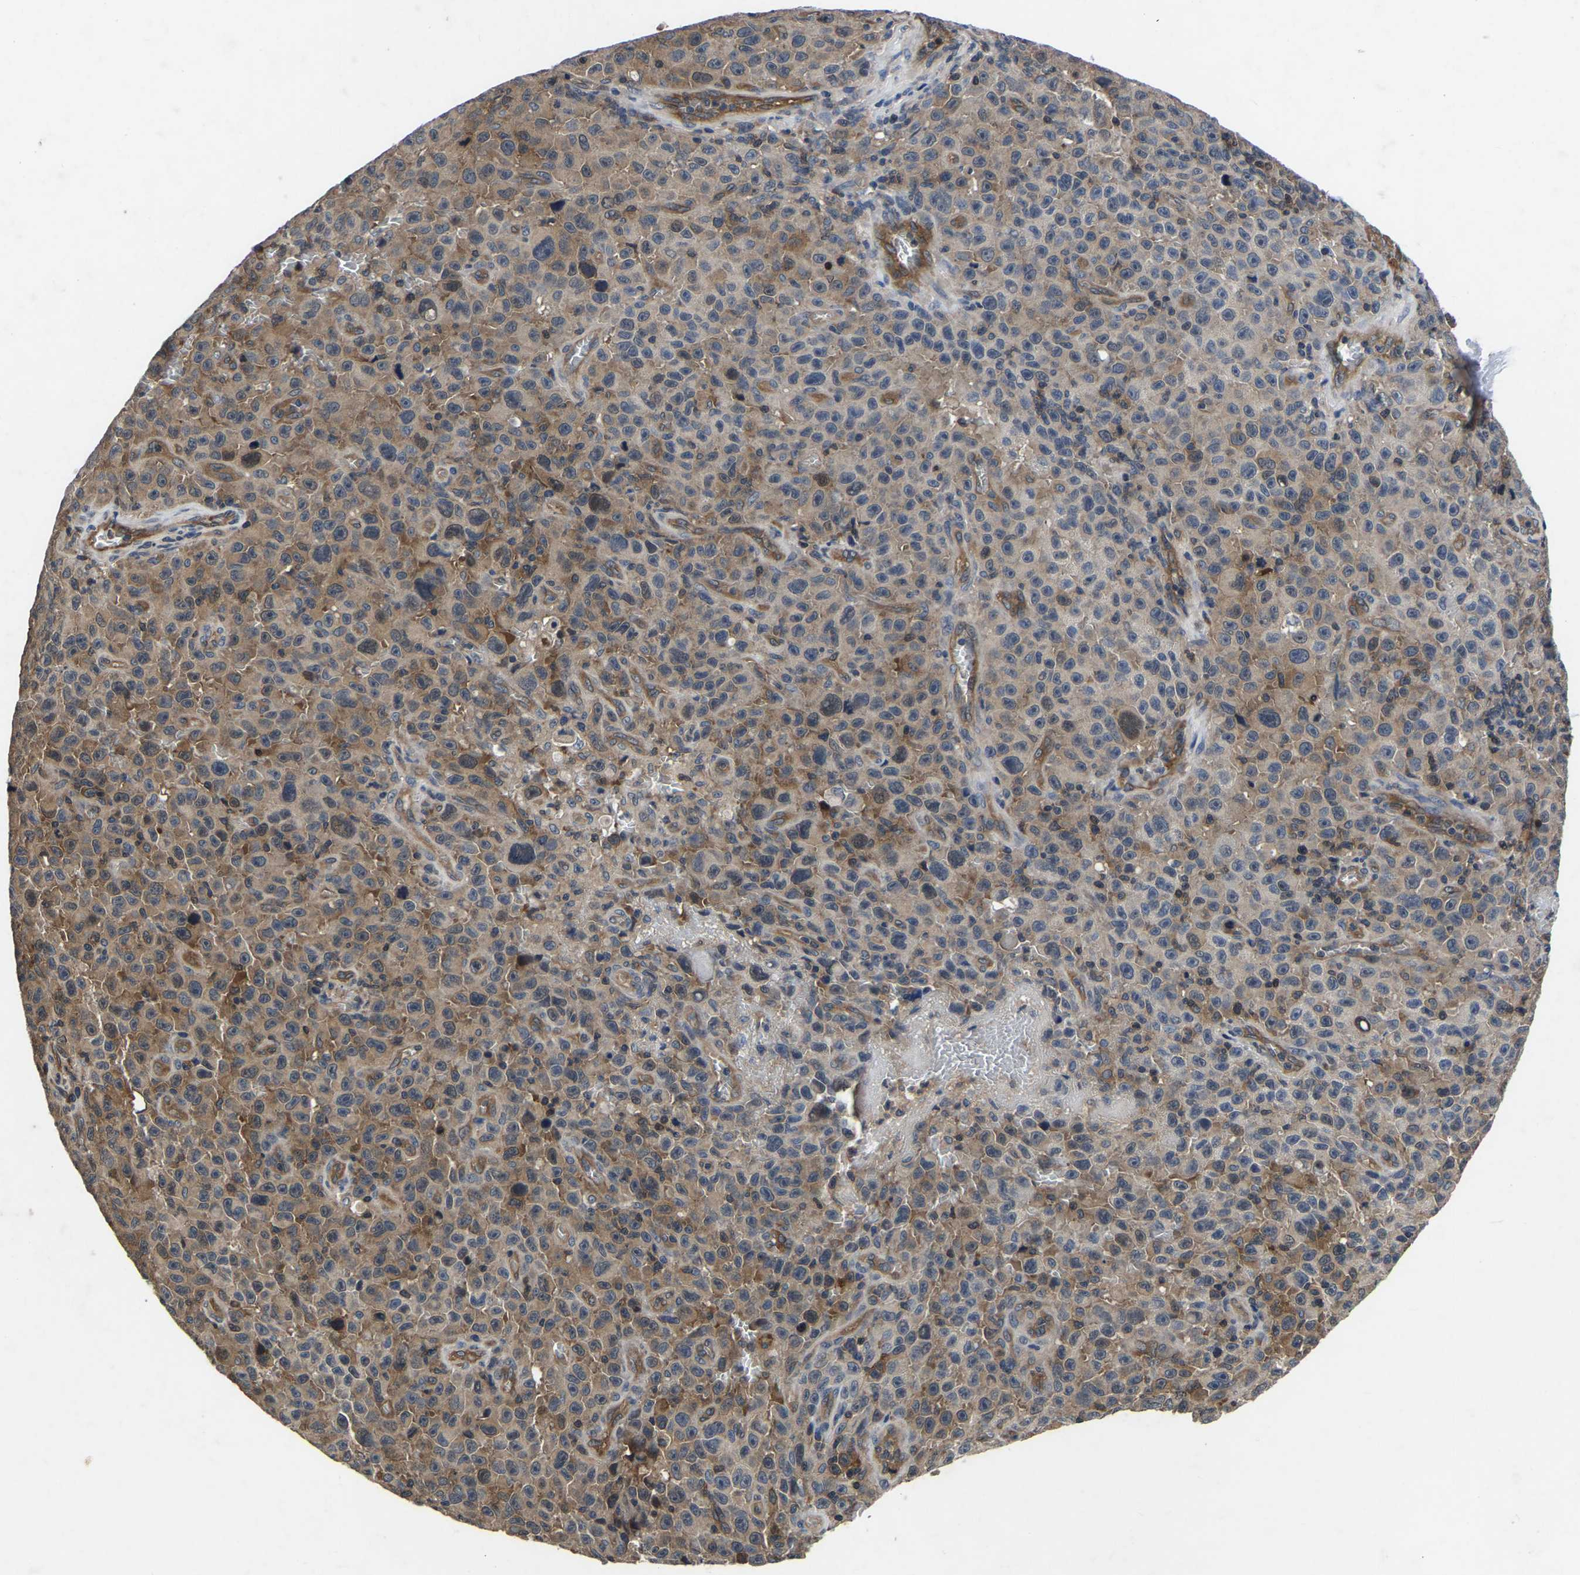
{"staining": {"intensity": "moderate", "quantity": ">75%", "location": "cytoplasmic/membranous"}, "tissue": "melanoma", "cell_type": "Tumor cells", "image_type": "cancer", "snomed": [{"axis": "morphology", "description": "Malignant melanoma, NOS"}, {"axis": "topography", "description": "Skin"}], "caption": "Tumor cells reveal moderate cytoplasmic/membranous positivity in approximately >75% of cells in melanoma.", "gene": "FGD5", "patient": {"sex": "female", "age": 82}}